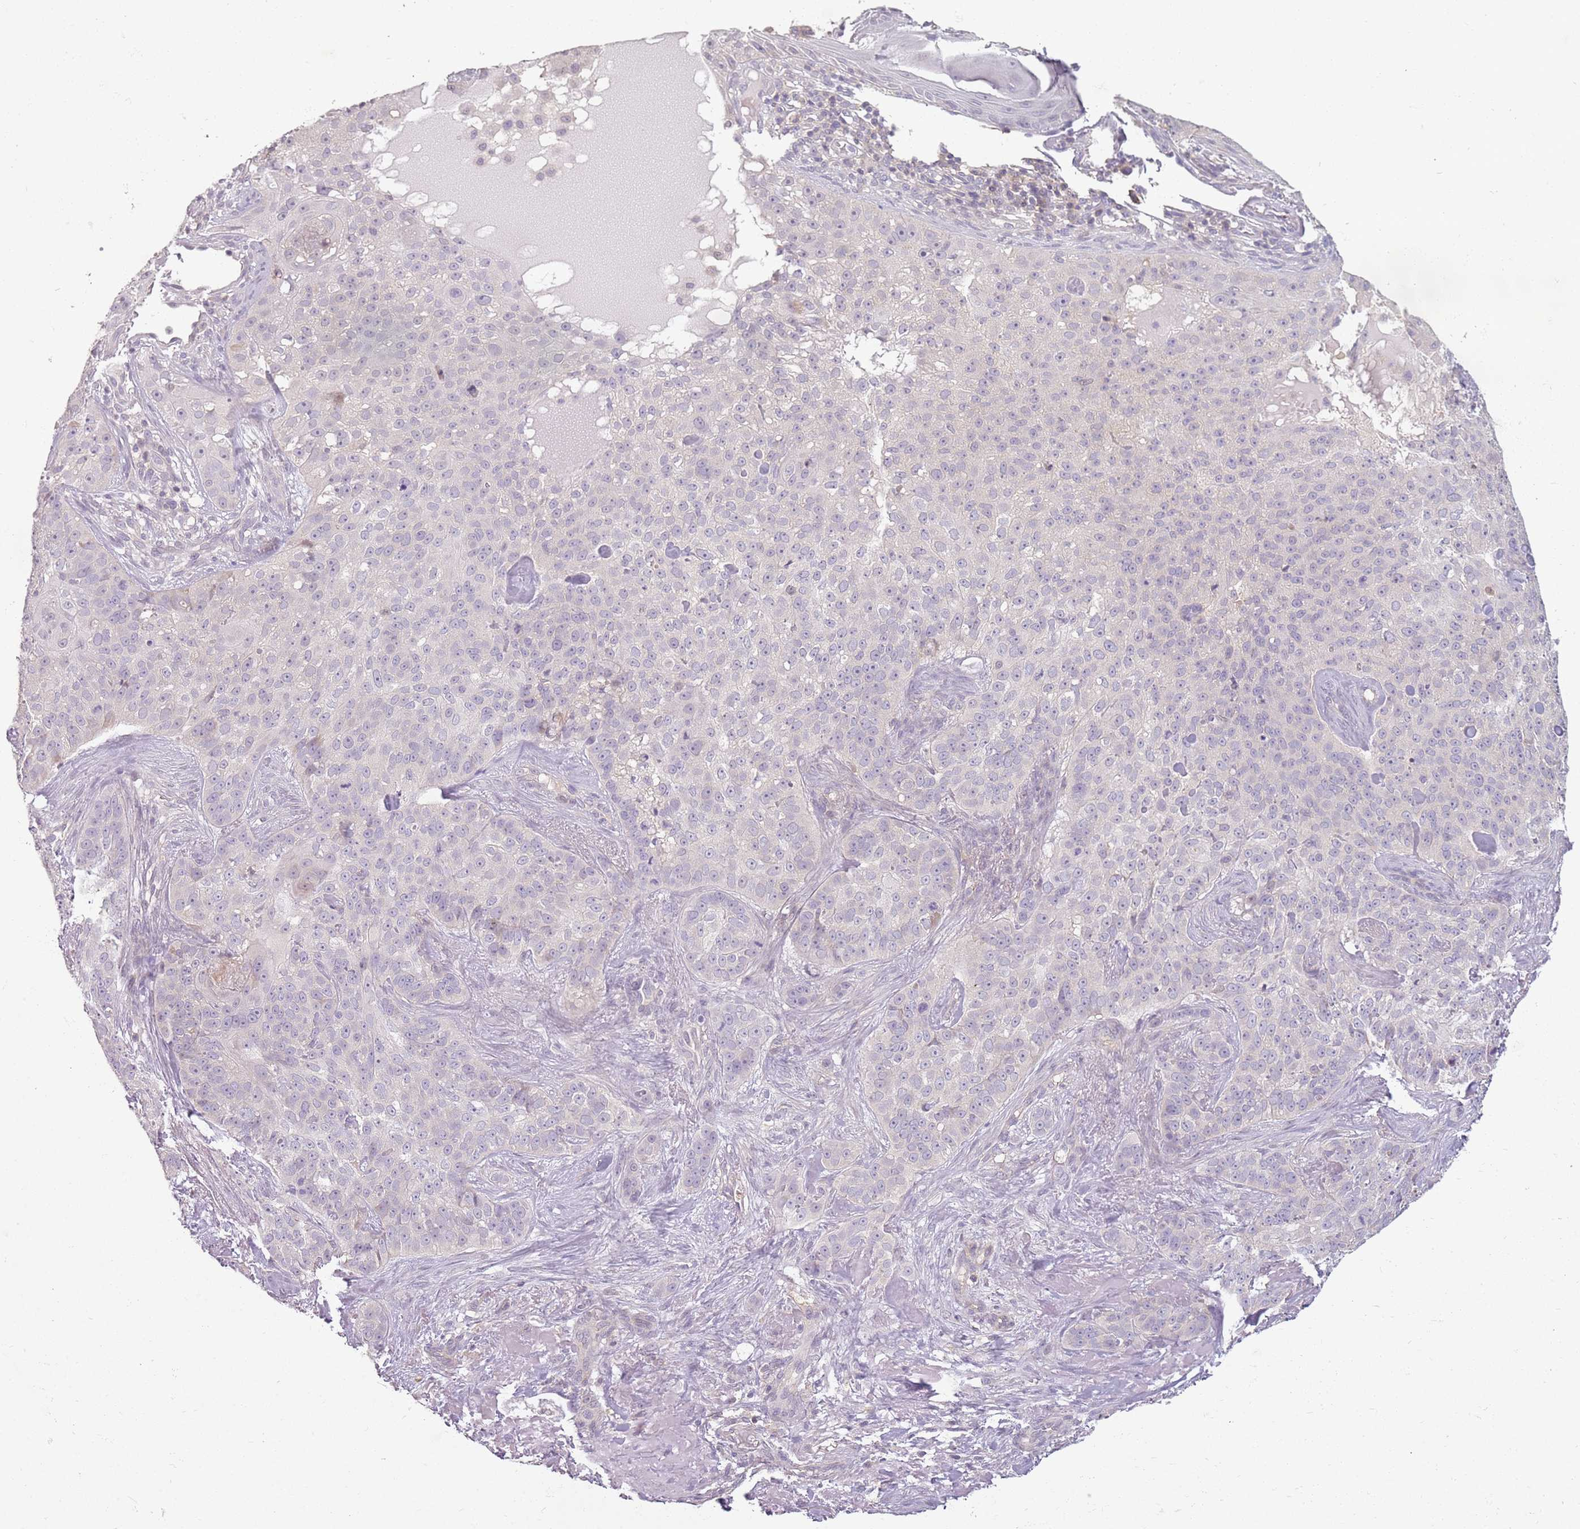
{"staining": {"intensity": "negative", "quantity": "none", "location": "none"}, "tissue": "skin cancer", "cell_type": "Tumor cells", "image_type": "cancer", "snomed": [{"axis": "morphology", "description": "Basal cell carcinoma"}, {"axis": "topography", "description": "Skin"}], "caption": "This is an IHC micrograph of skin cancer (basal cell carcinoma). There is no positivity in tumor cells.", "gene": "DEFB116", "patient": {"sex": "female", "age": 92}}